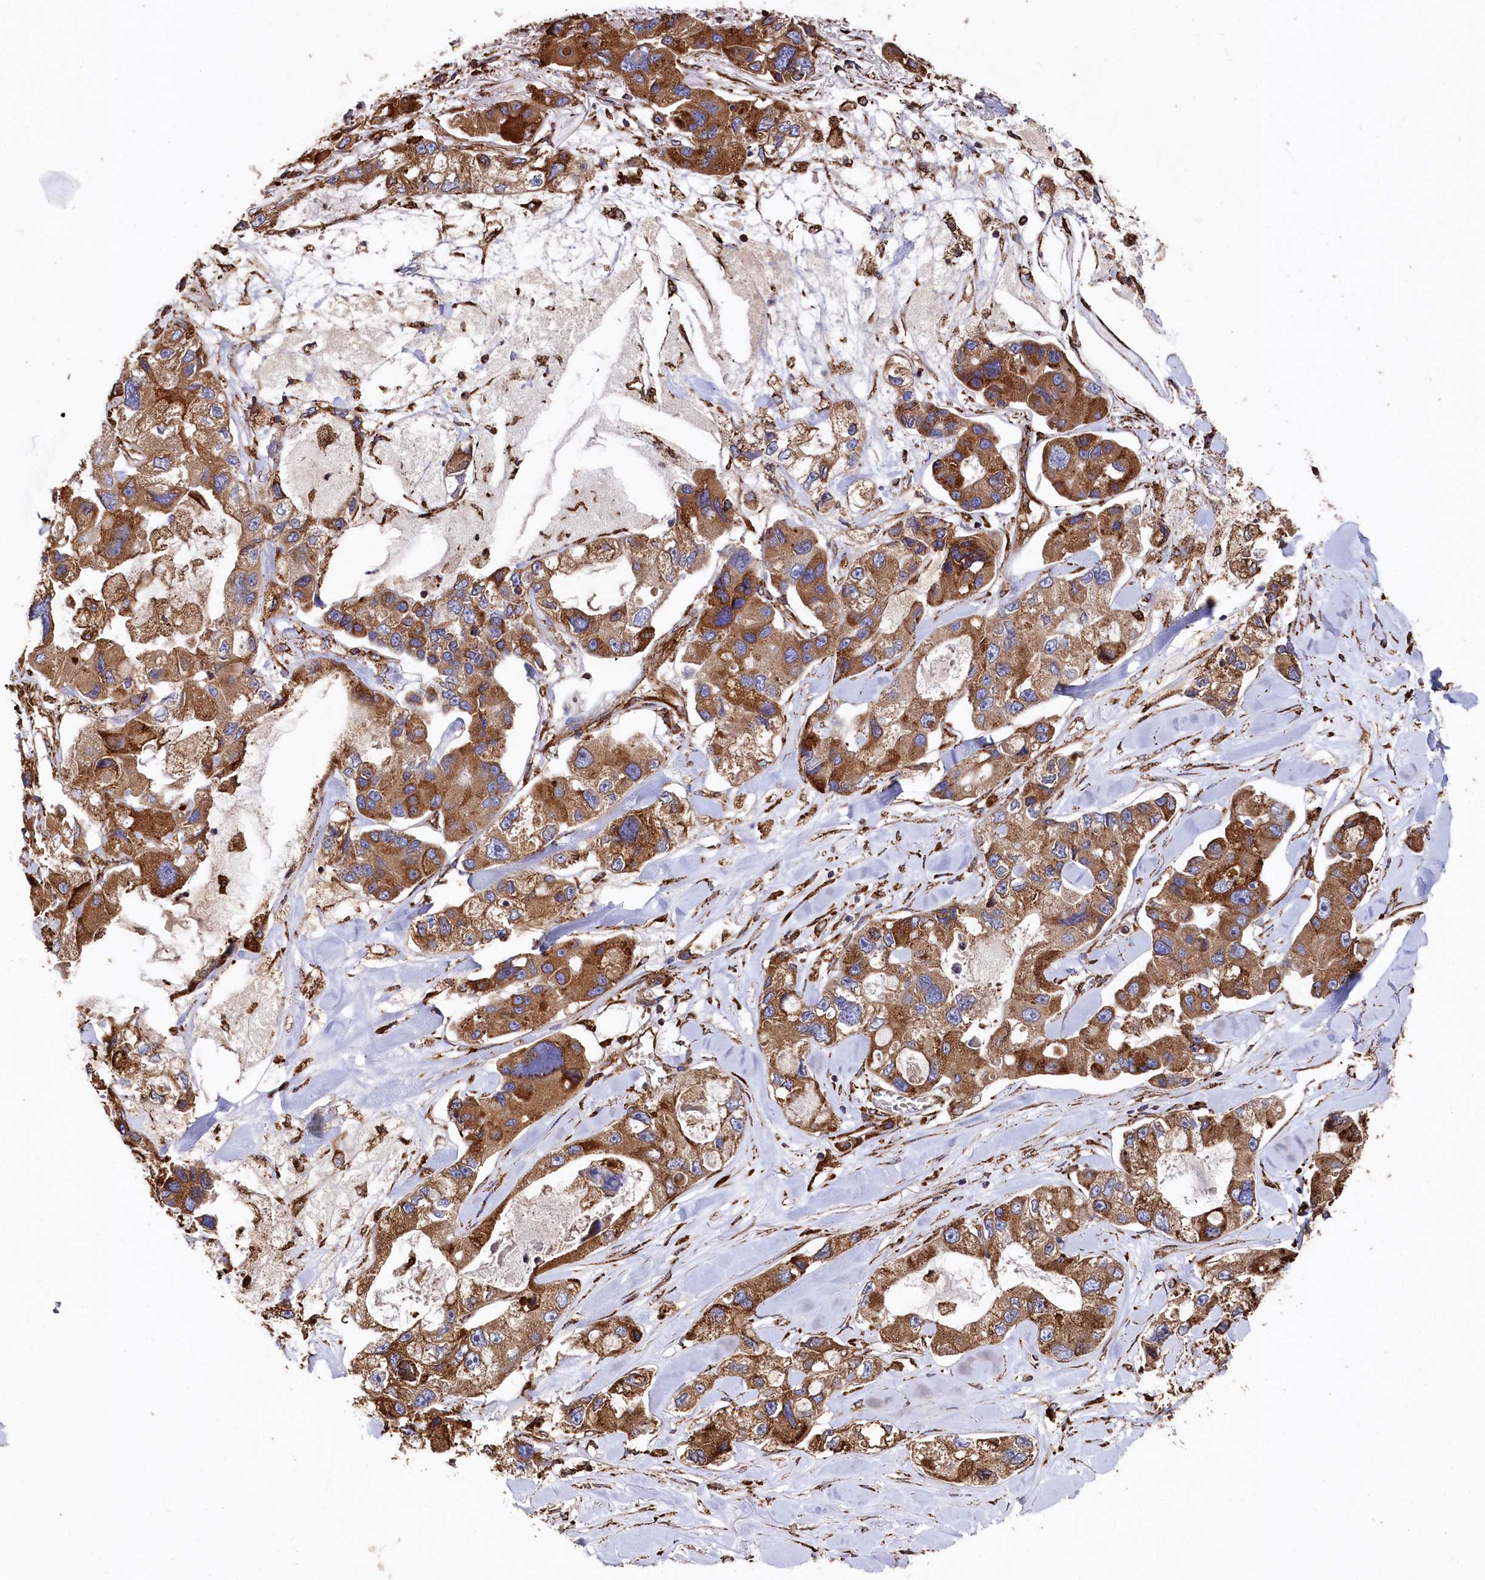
{"staining": {"intensity": "strong", "quantity": ">75%", "location": "cytoplasmic/membranous"}, "tissue": "lung cancer", "cell_type": "Tumor cells", "image_type": "cancer", "snomed": [{"axis": "morphology", "description": "Adenocarcinoma, NOS"}, {"axis": "topography", "description": "Lung"}], "caption": "Immunohistochemical staining of adenocarcinoma (lung) demonstrates high levels of strong cytoplasmic/membranous expression in about >75% of tumor cells.", "gene": "NEURL1B", "patient": {"sex": "female", "age": 54}}